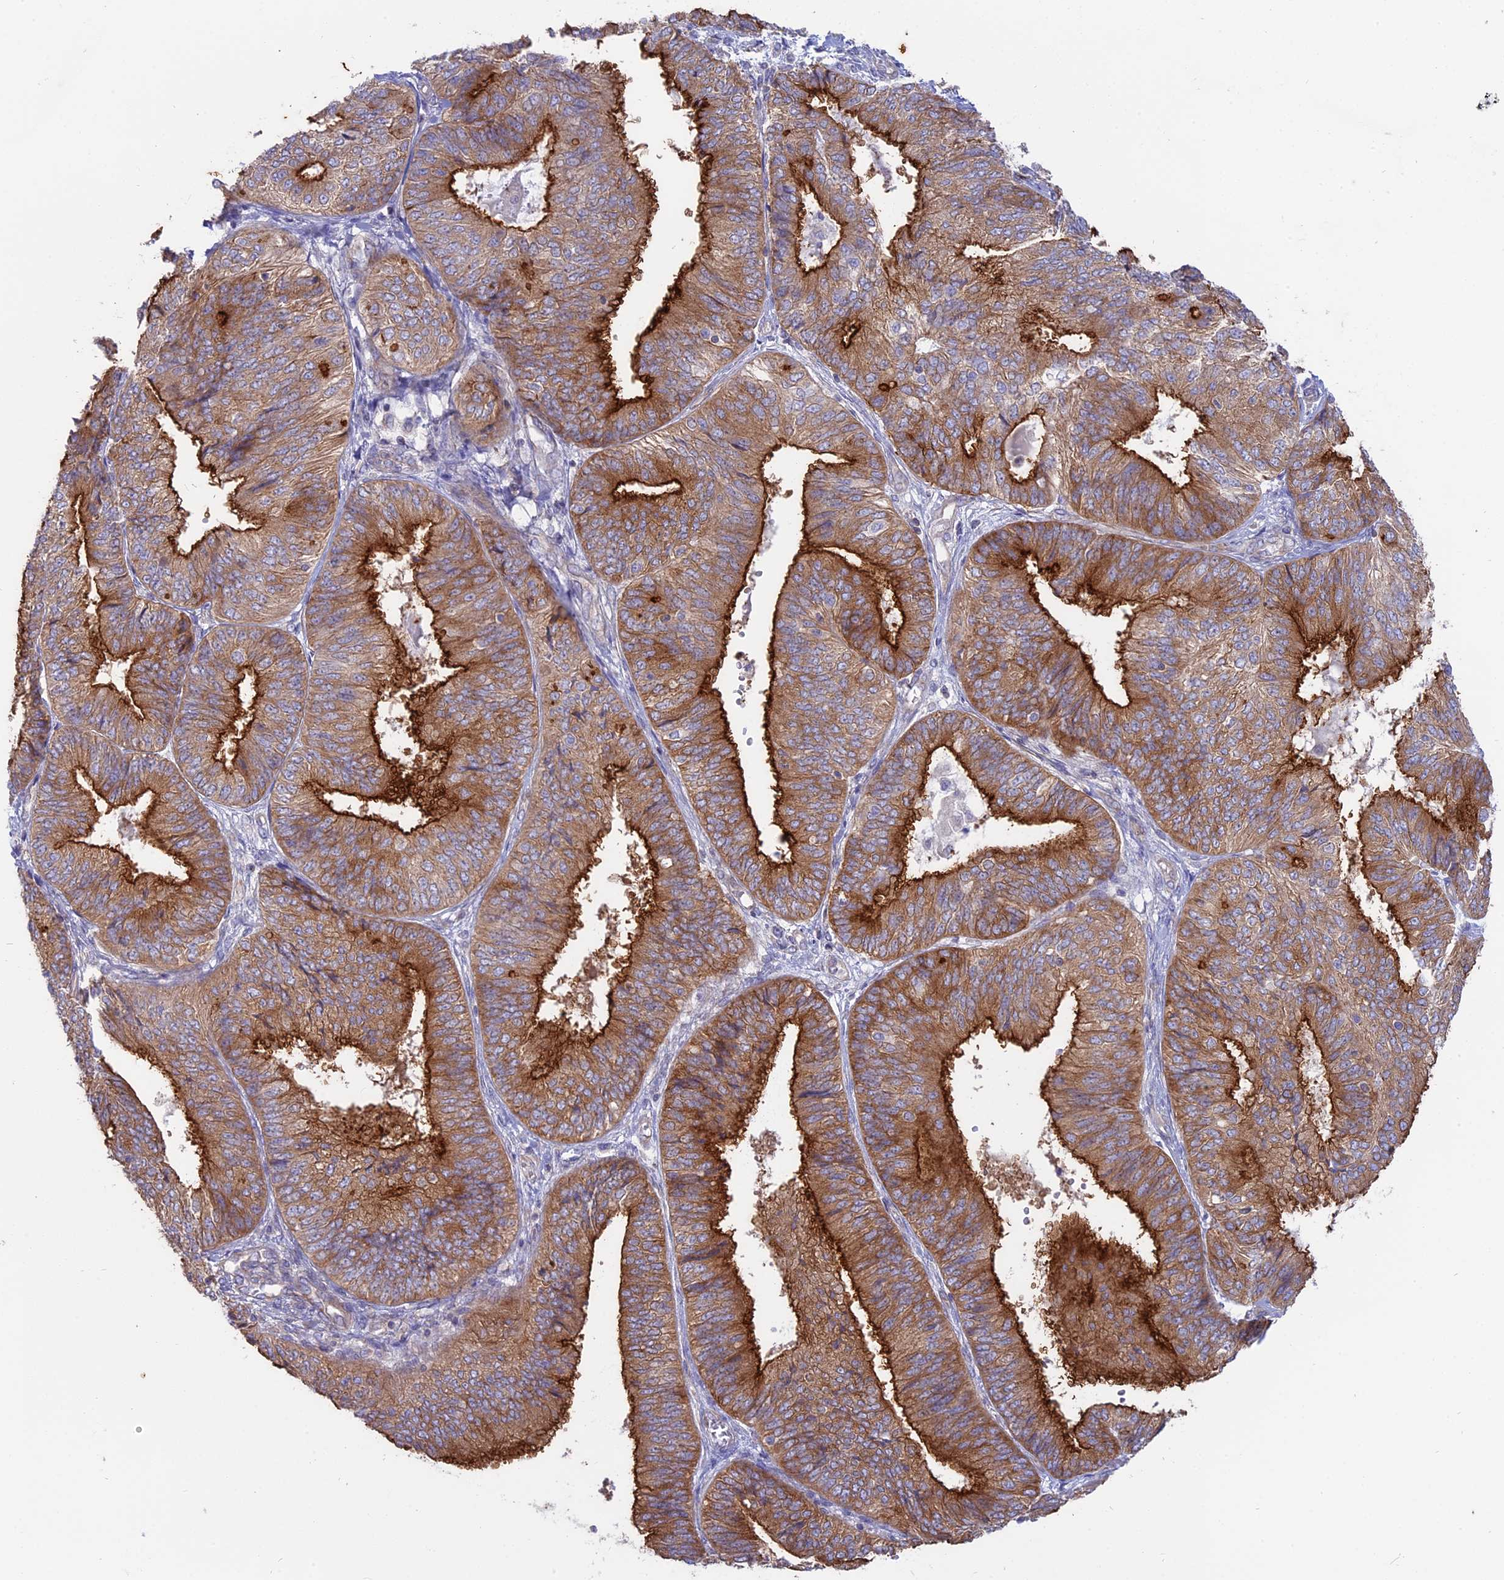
{"staining": {"intensity": "strong", "quantity": ">75%", "location": "cytoplasmic/membranous"}, "tissue": "endometrial cancer", "cell_type": "Tumor cells", "image_type": "cancer", "snomed": [{"axis": "morphology", "description": "Adenocarcinoma, NOS"}, {"axis": "topography", "description": "Endometrium"}], "caption": "There is high levels of strong cytoplasmic/membranous positivity in tumor cells of endometrial cancer, as demonstrated by immunohistochemical staining (brown color).", "gene": "MYO5B", "patient": {"sex": "female", "age": 58}}